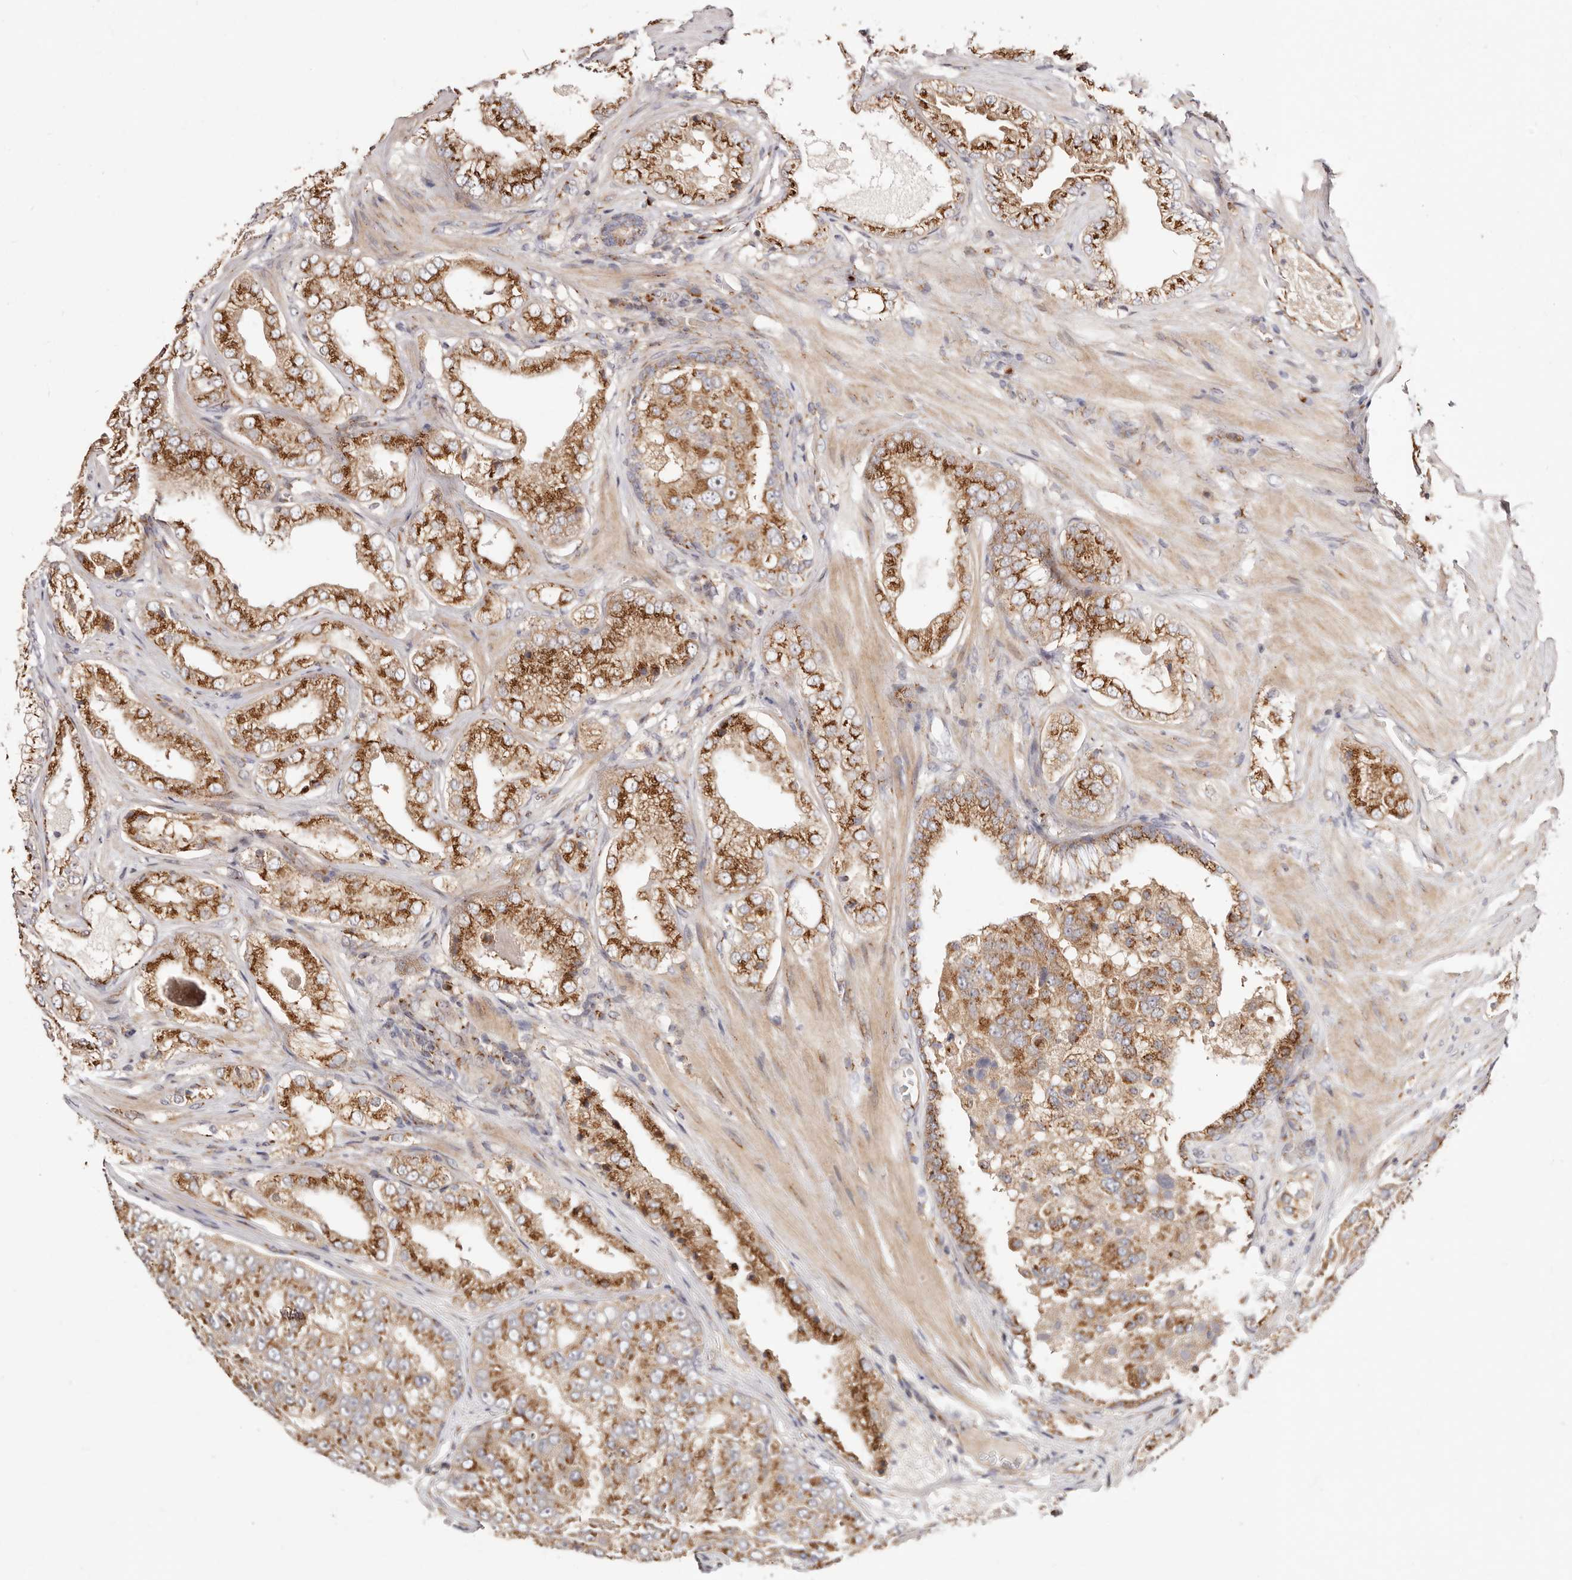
{"staining": {"intensity": "strong", "quantity": ">75%", "location": "cytoplasmic/membranous"}, "tissue": "prostate cancer", "cell_type": "Tumor cells", "image_type": "cancer", "snomed": [{"axis": "morphology", "description": "Adenocarcinoma, High grade"}, {"axis": "topography", "description": "Prostate"}], "caption": "DAB (3,3'-diaminobenzidine) immunohistochemical staining of prostate cancer reveals strong cytoplasmic/membranous protein positivity in approximately >75% of tumor cells. (DAB IHC with brightfield microscopy, high magnification).", "gene": "MAPK6", "patient": {"sex": "male", "age": 58}}